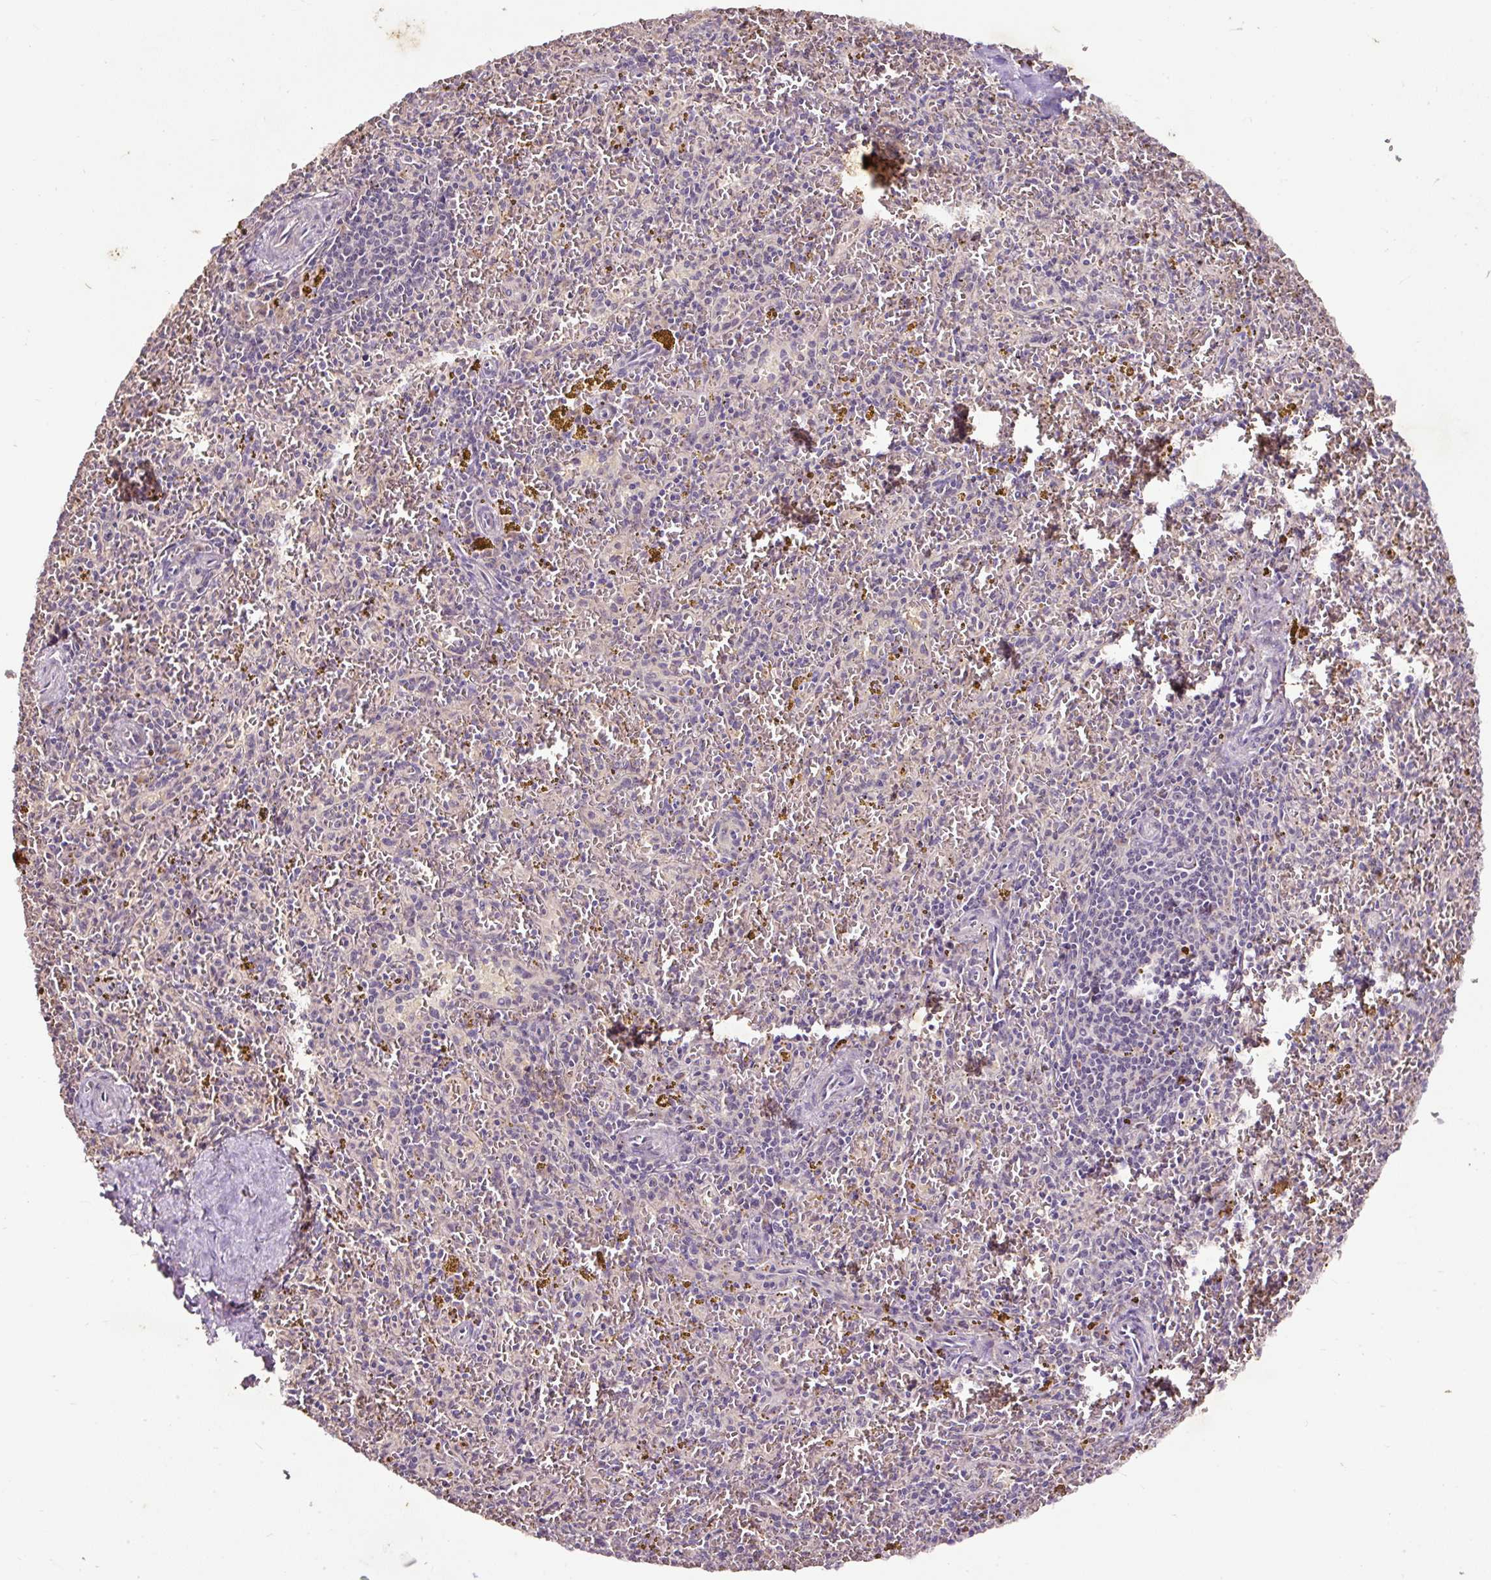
{"staining": {"intensity": "negative", "quantity": "none", "location": "none"}, "tissue": "spleen", "cell_type": "Cells in red pulp", "image_type": "normal", "snomed": [{"axis": "morphology", "description": "Normal tissue, NOS"}, {"axis": "topography", "description": "Spleen"}], "caption": "The photomicrograph shows no staining of cells in red pulp in normal spleen. Nuclei are stained in blue.", "gene": "LRTM2", "patient": {"sex": "male", "age": 57}}